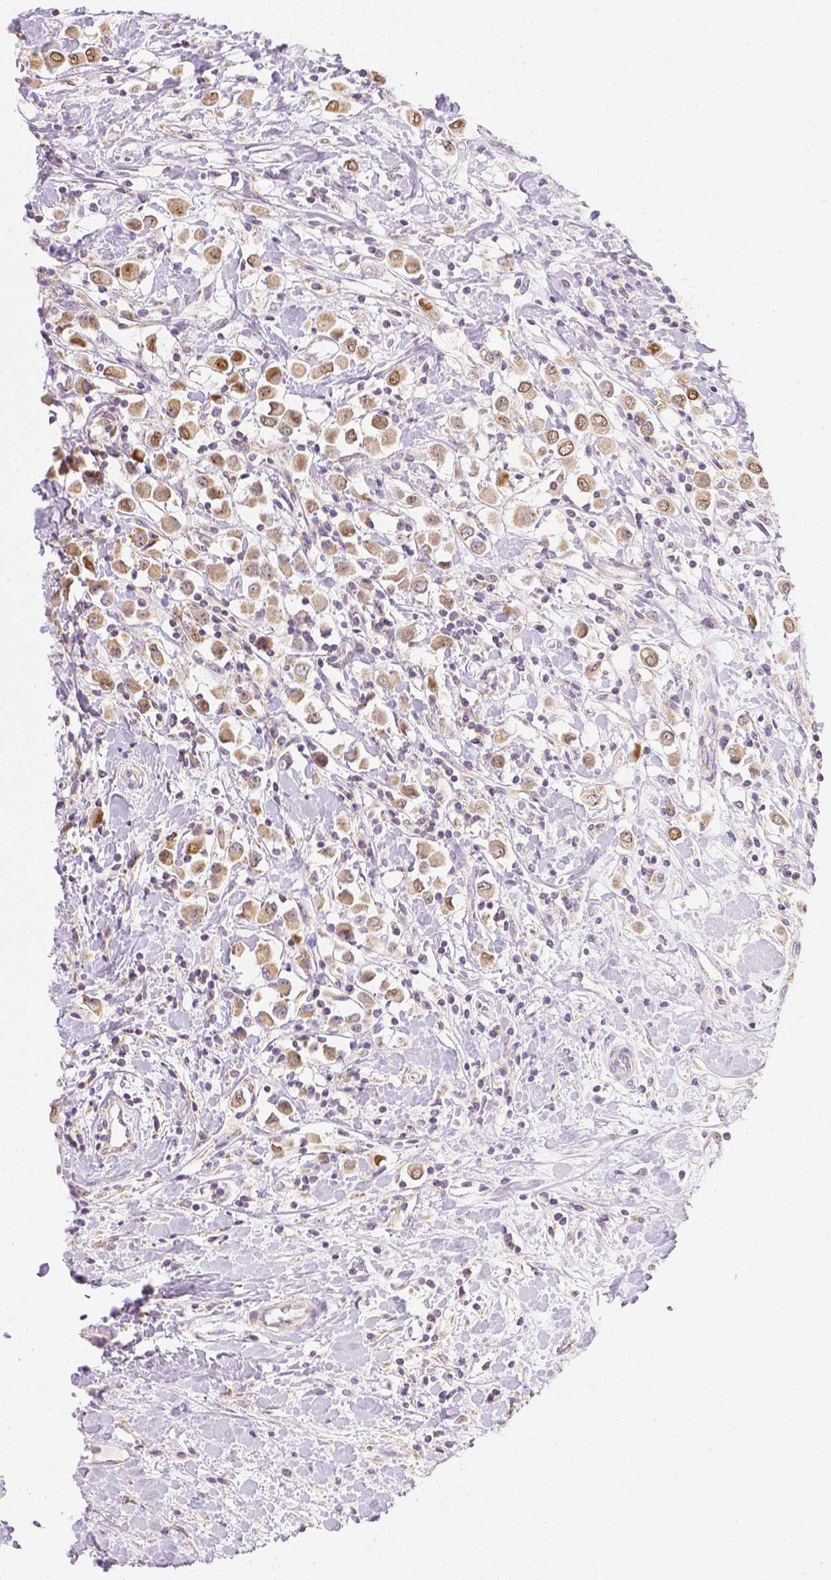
{"staining": {"intensity": "moderate", "quantity": ">75%", "location": "cytoplasmic/membranous,nuclear"}, "tissue": "breast cancer", "cell_type": "Tumor cells", "image_type": "cancer", "snomed": [{"axis": "morphology", "description": "Duct carcinoma"}, {"axis": "topography", "description": "Breast"}], "caption": "Protein expression analysis of human breast cancer reveals moderate cytoplasmic/membranous and nuclear positivity in about >75% of tumor cells.", "gene": "NVL", "patient": {"sex": "female", "age": 61}}